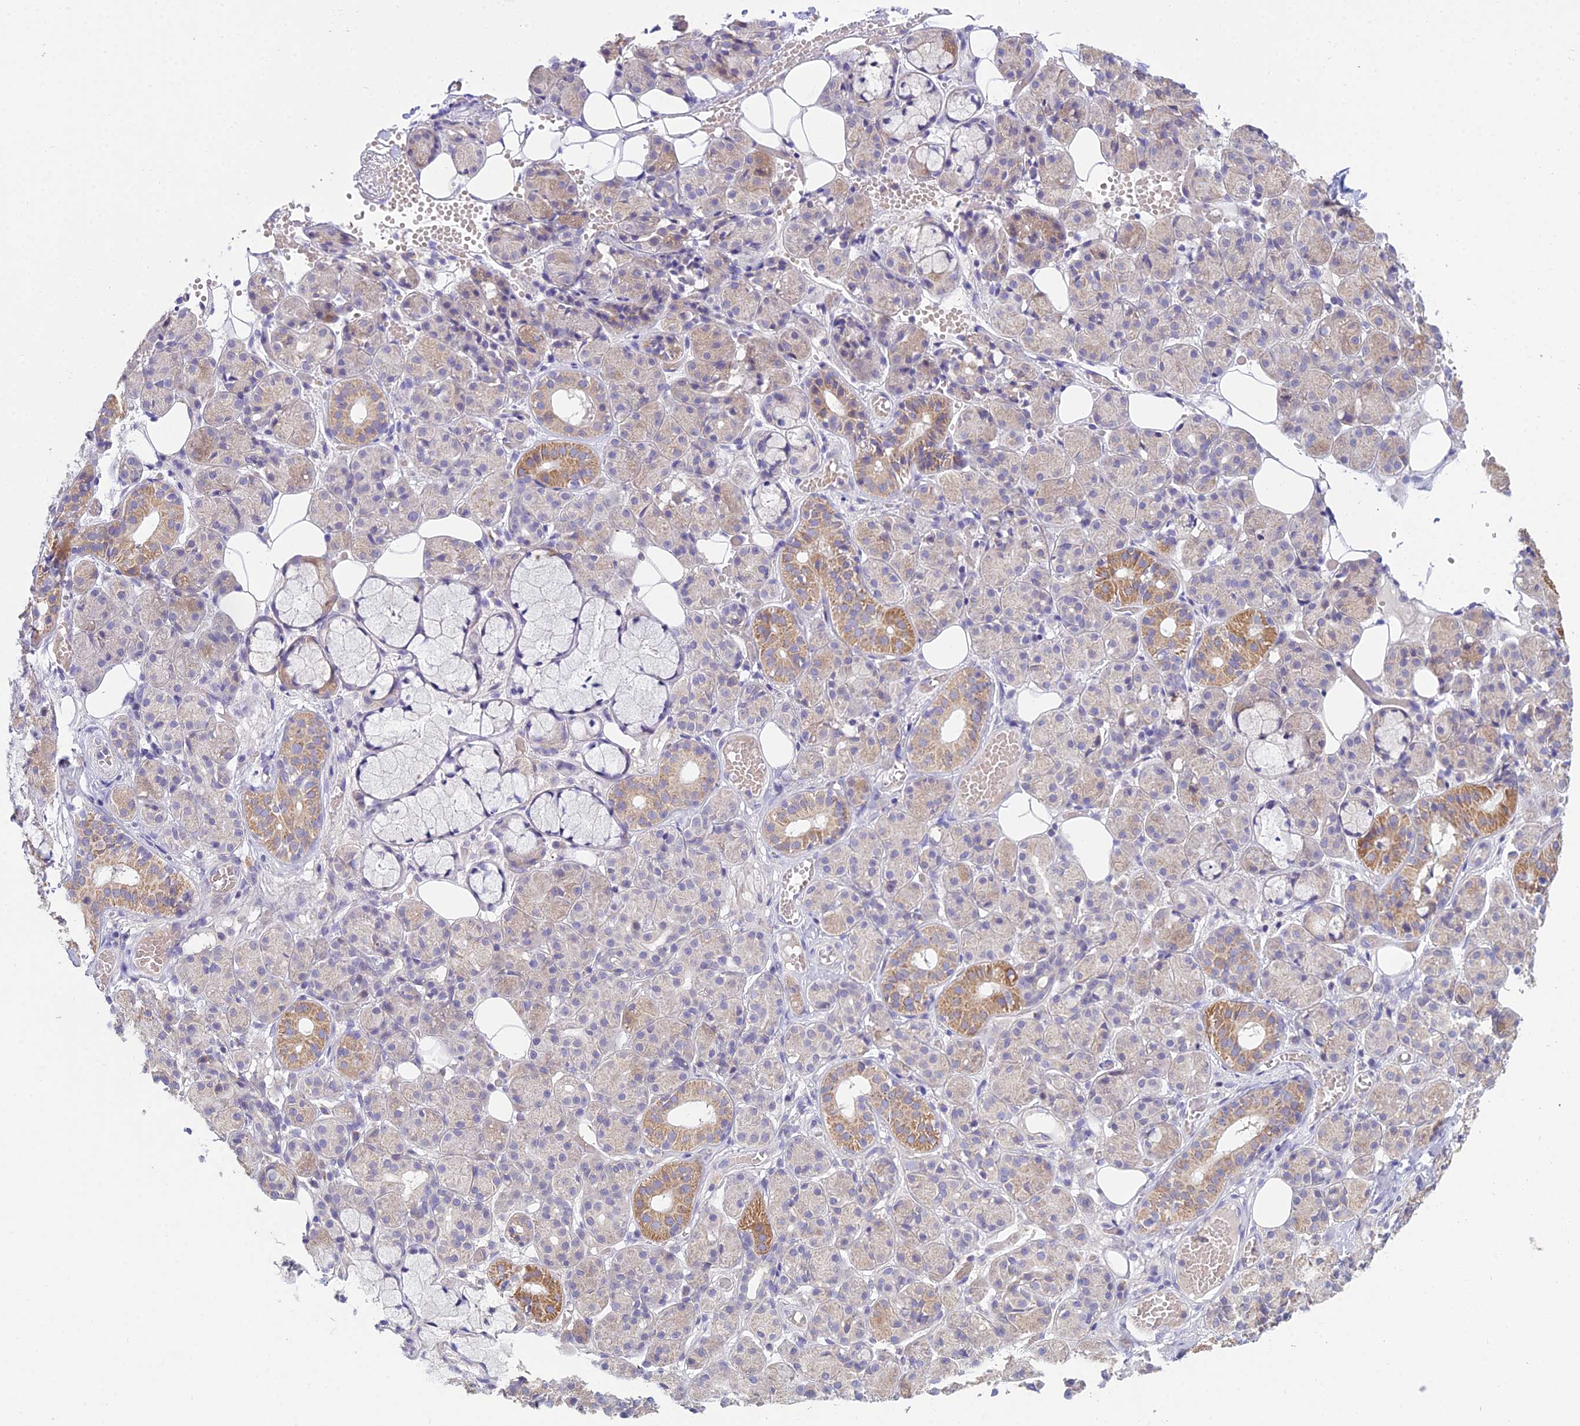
{"staining": {"intensity": "moderate", "quantity": "25%-75%", "location": "cytoplasmic/membranous"}, "tissue": "salivary gland", "cell_type": "Glandular cells", "image_type": "normal", "snomed": [{"axis": "morphology", "description": "Normal tissue, NOS"}, {"axis": "topography", "description": "Salivary gland"}], "caption": "Protein staining by IHC displays moderate cytoplasmic/membranous expression in about 25%-75% of glandular cells in normal salivary gland. The staining was performed using DAB to visualize the protein expression in brown, while the nuclei were stained in blue with hematoxylin (Magnification: 20x).", "gene": "CFAP206", "patient": {"sex": "male", "age": 63}}